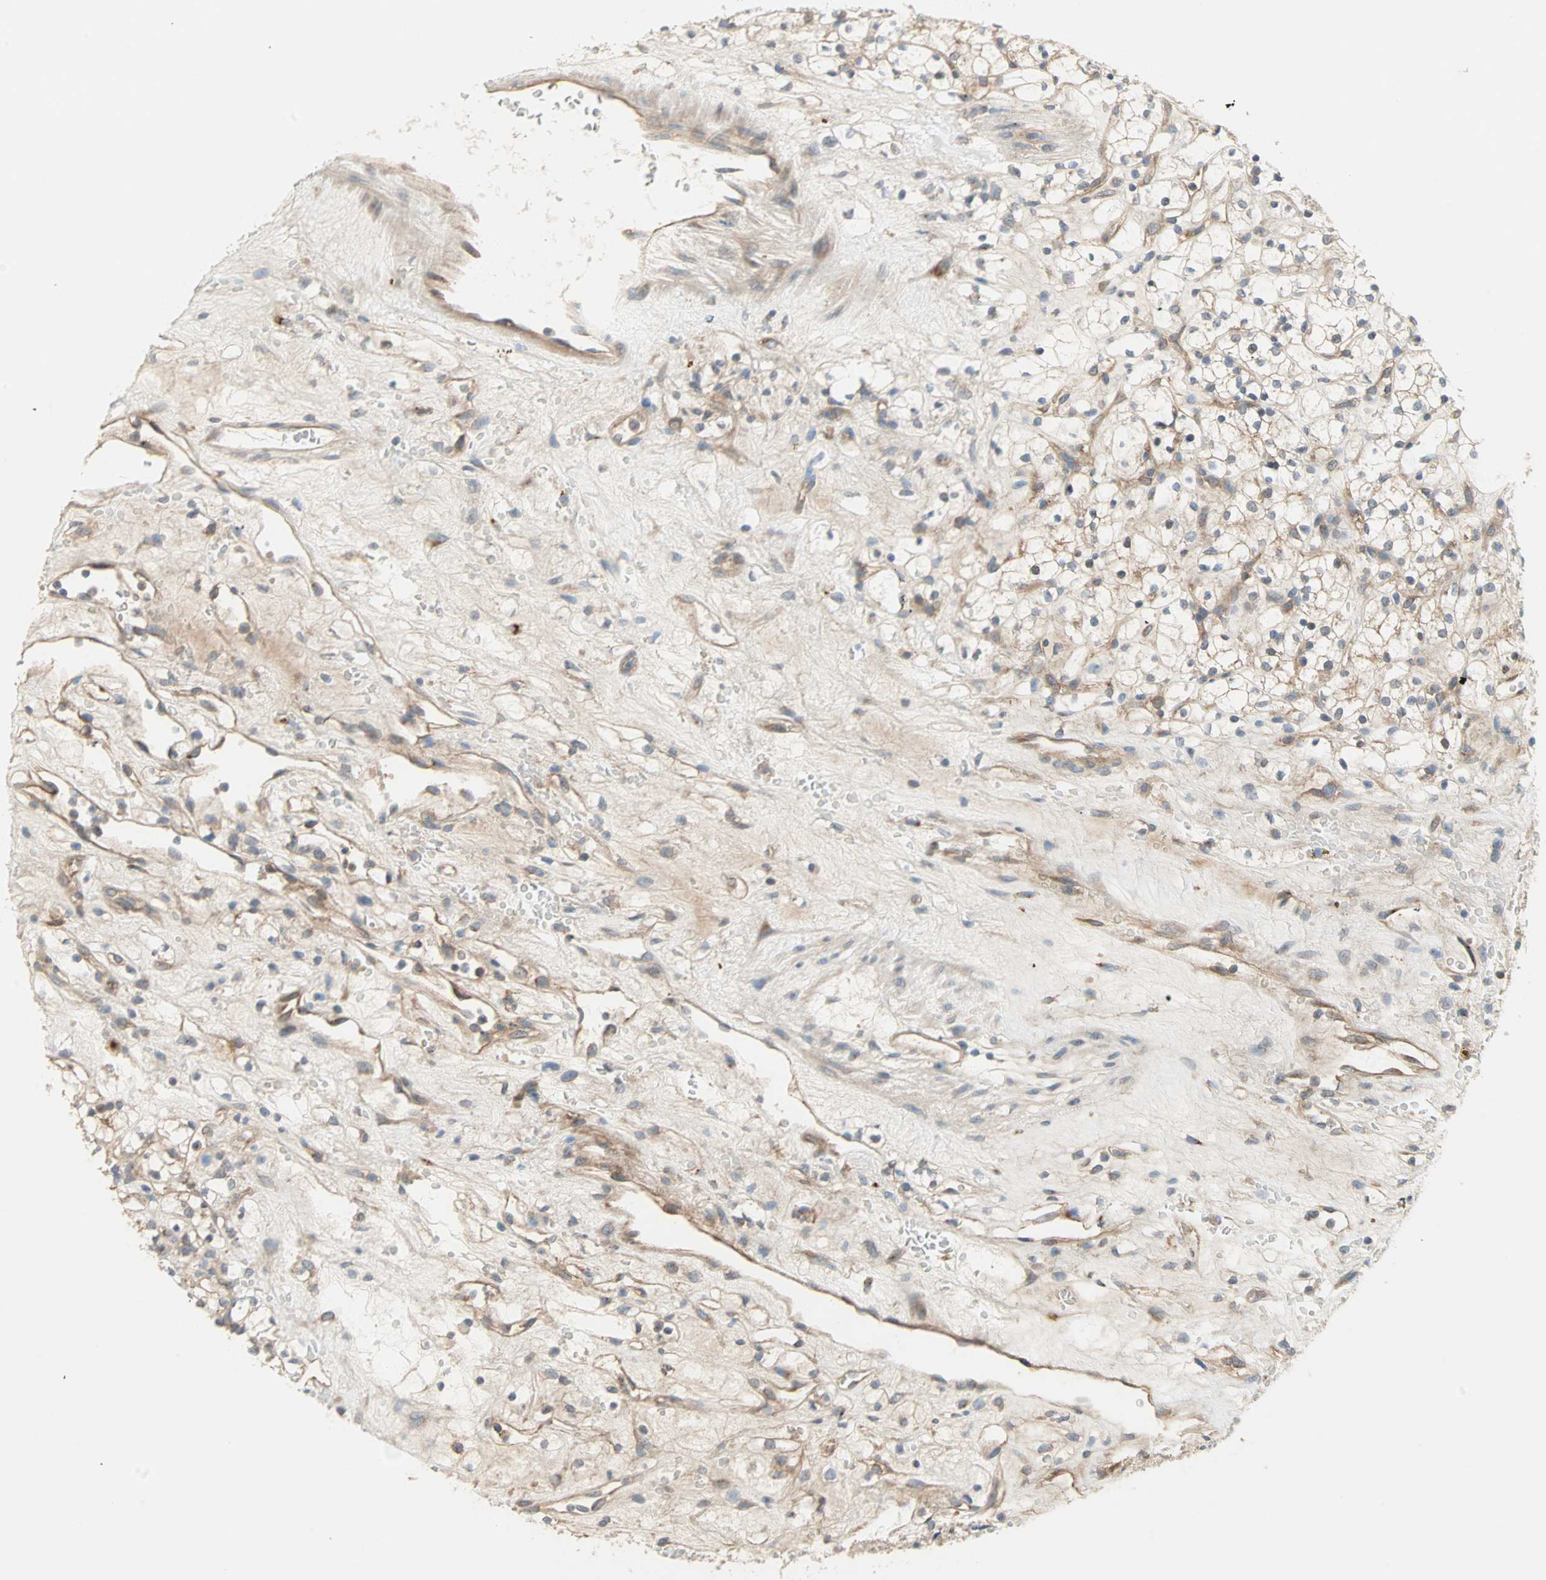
{"staining": {"intensity": "weak", "quantity": "25%-75%", "location": "cytoplasmic/membranous"}, "tissue": "renal cancer", "cell_type": "Tumor cells", "image_type": "cancer", "snomed": [{"axis": "morphology", "description": "Adenocarcinoma, NOS"}, {"axis": "topography", "description": "Kidney"}], "caption": "Immunohistochemical staining of renal cancer exhibits low levels of weak cytoplasmic/membranous positivity in about 25%-75% of tumor cells.", "gene": "PDE8A", "patient": {"sex": "female", "age": 60}}